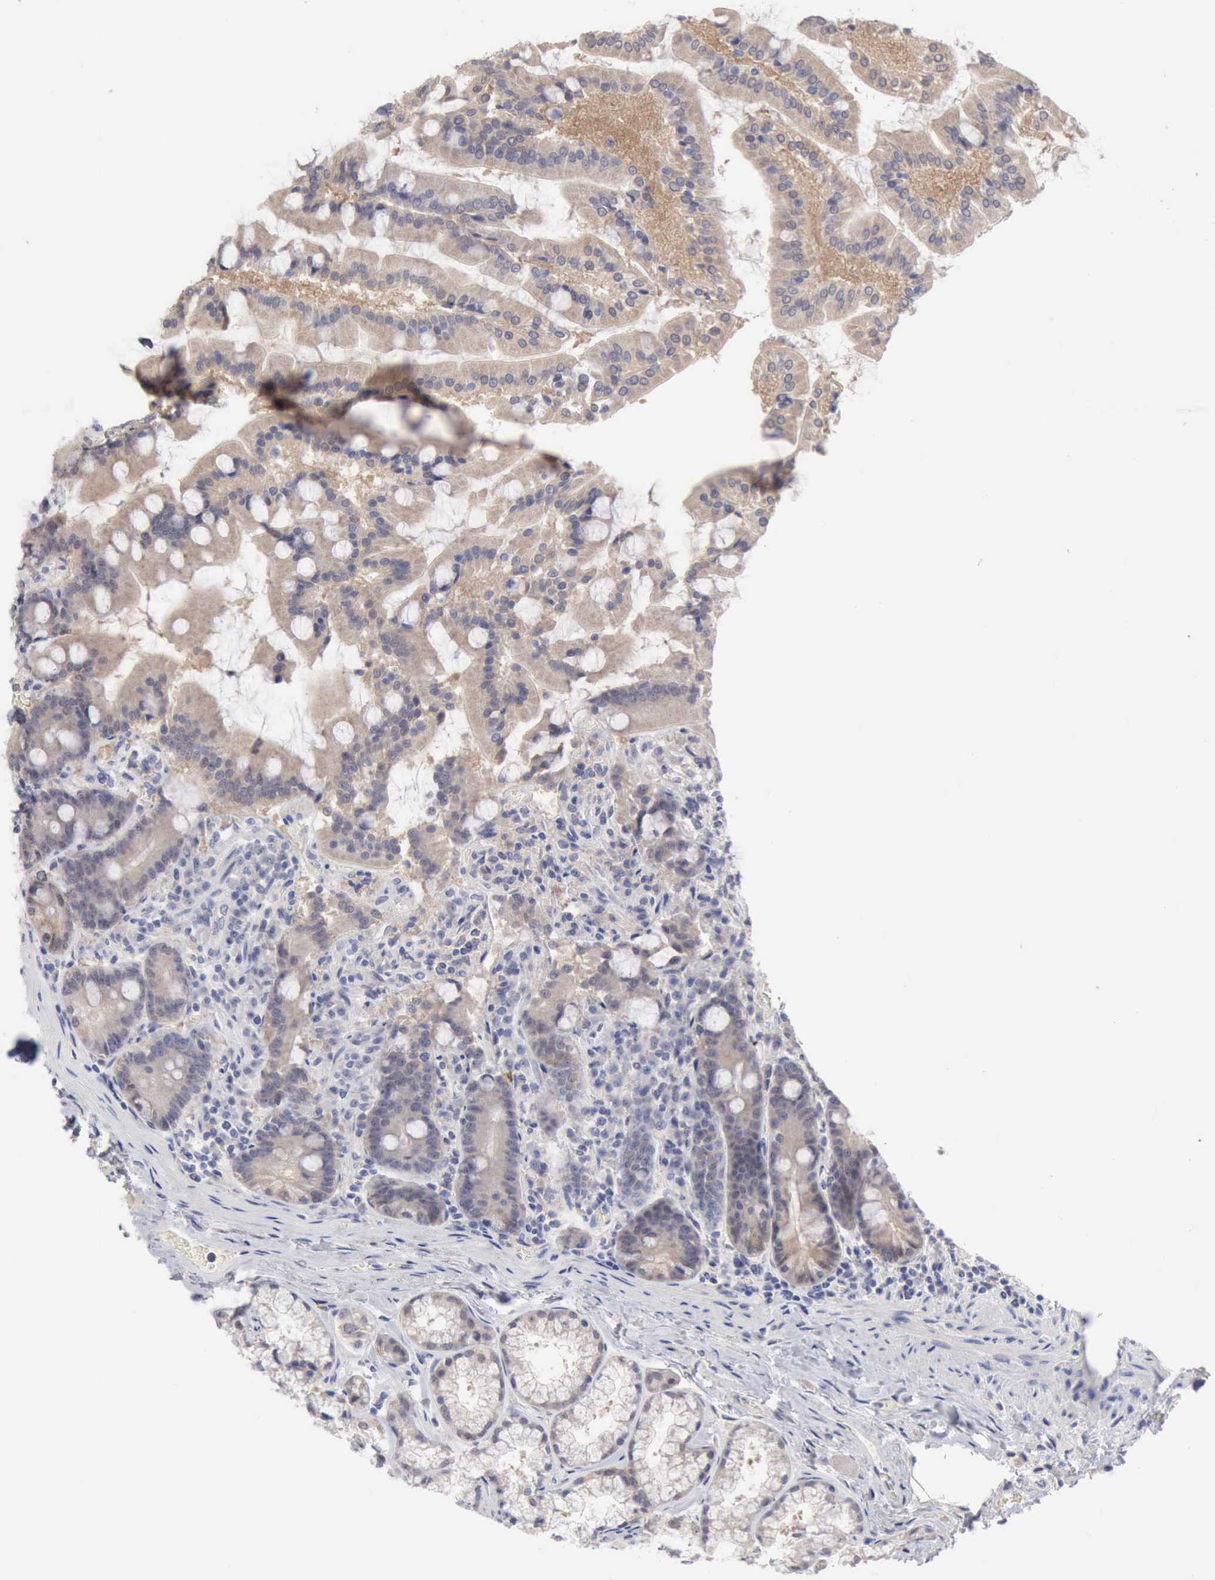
{"staining": {"intensity": "weak", "quantity": ">75%", "location": "cytoplasmic/membranous"}, "tissue": "duodenum", "cell_type": "Glandular cells", "image_type": "normal", "snomed": [{"axis": "morphology", "description": "Normal tissue, NOS"}, {"axis": "topography", "description": "Duodenum"}], "caption": "Protein expression analysis of unremarkable human duodenum reveals weak cytoplasmic/membranous staining in about >75% of glandular cells. (brown staining indicates protein expression, while blue staining denotes nuclei).", "gene": "PTGR2", "patient": {"sex": "female", "age": 64}}